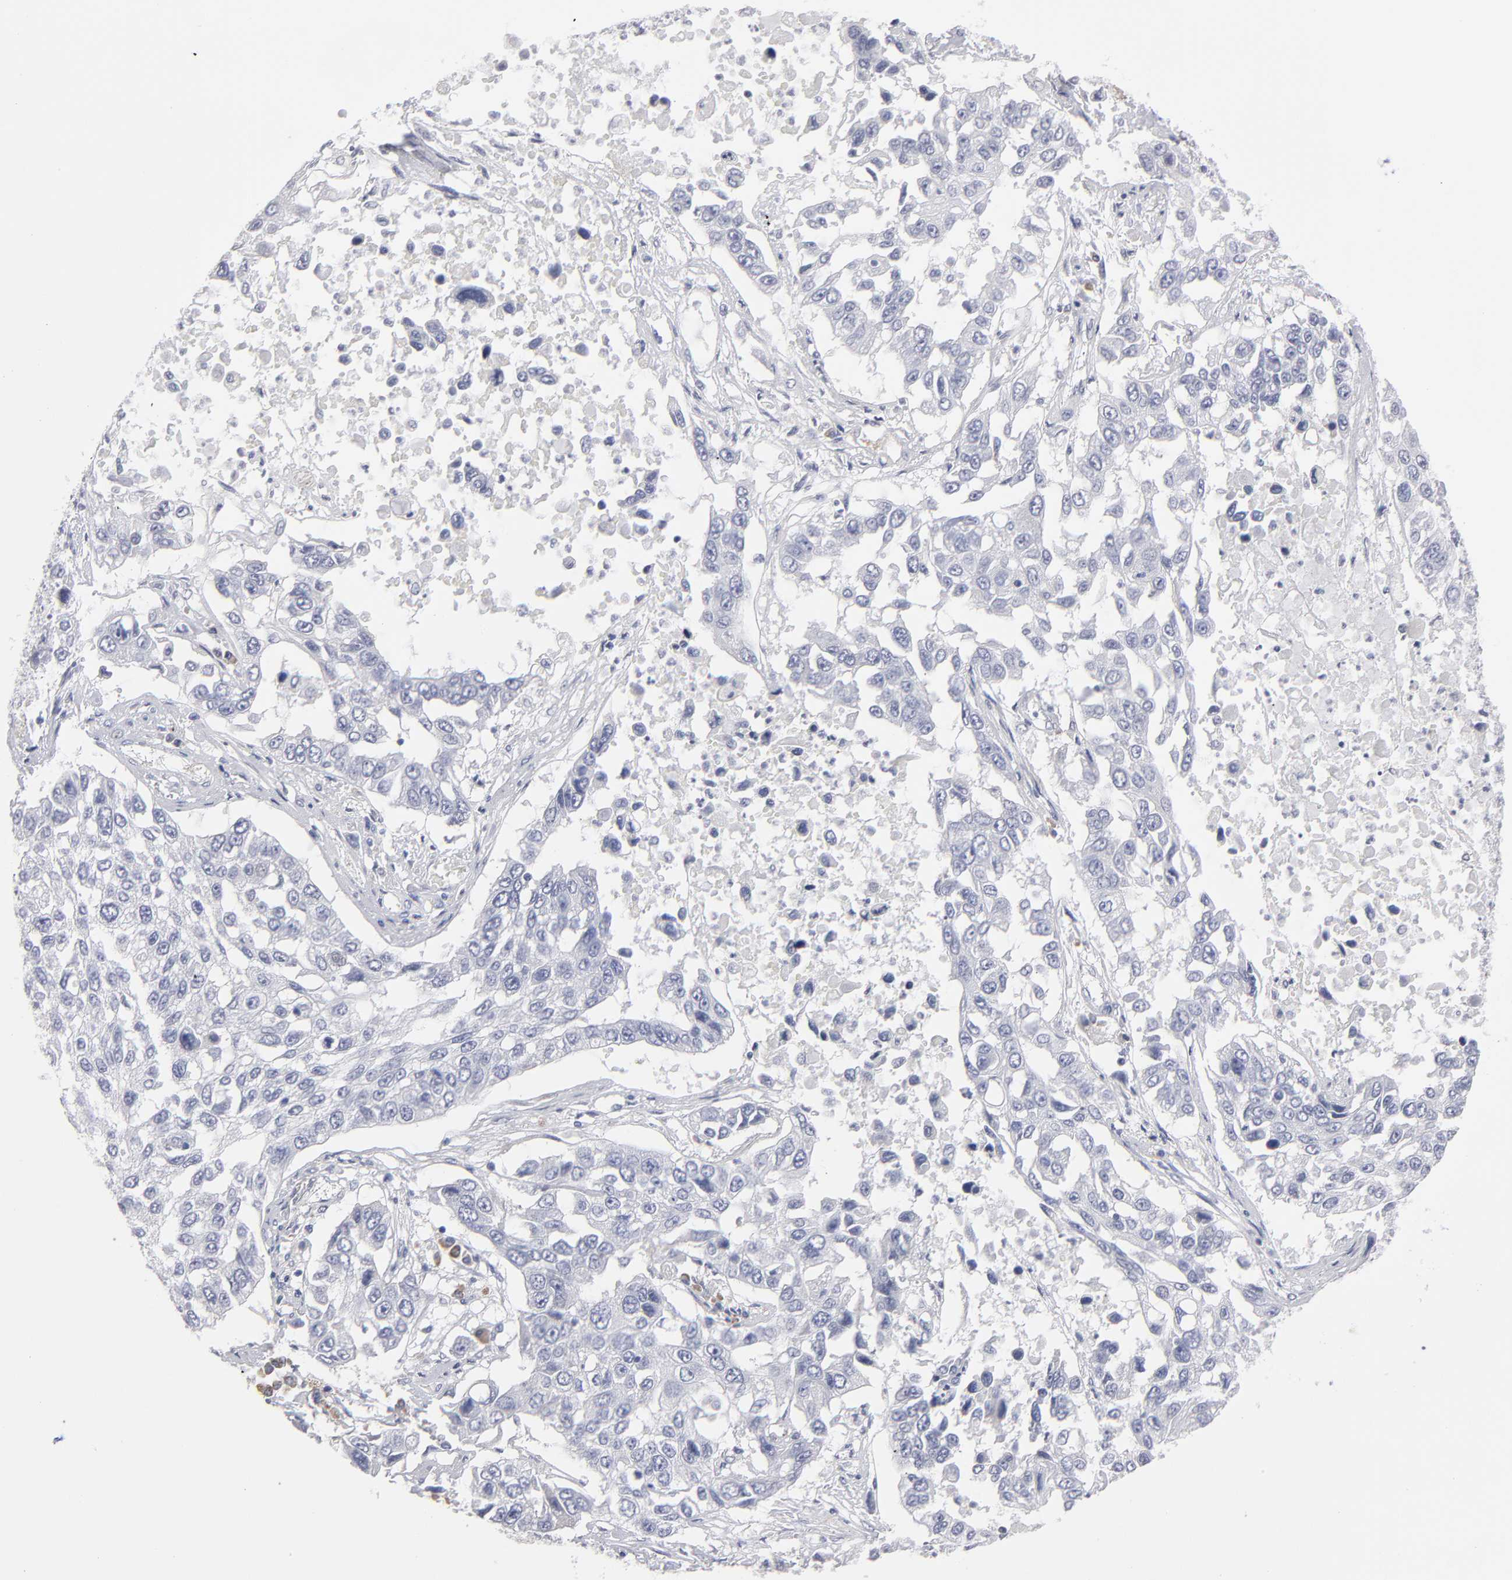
{"staining": {"intensity": "negative", "quantity": "none", "location": "none"}, "tissue": "lung cancer", "cell_type": "Tumor cells", "image_type": "cancer", "snomed": [{"axis": "morphology", "description": "Squamous cell carcinoma, NOS"}, {"axis": "topography", "description": "Lung"}], "caption": "An immunohistochemistry (IHC) photomicrograph of squamous cell carcinoma (lung) is shown. There is no staining in tumor cells of squamous cell carcinoma (lung). The staining is performed using DAB (3,3'-diaminobenzidine) brown chromogen with nuclei counter-stained in using hematoxylin.", "gene": "CCDC80", "patient": {"sex": "male", "age": 71}}